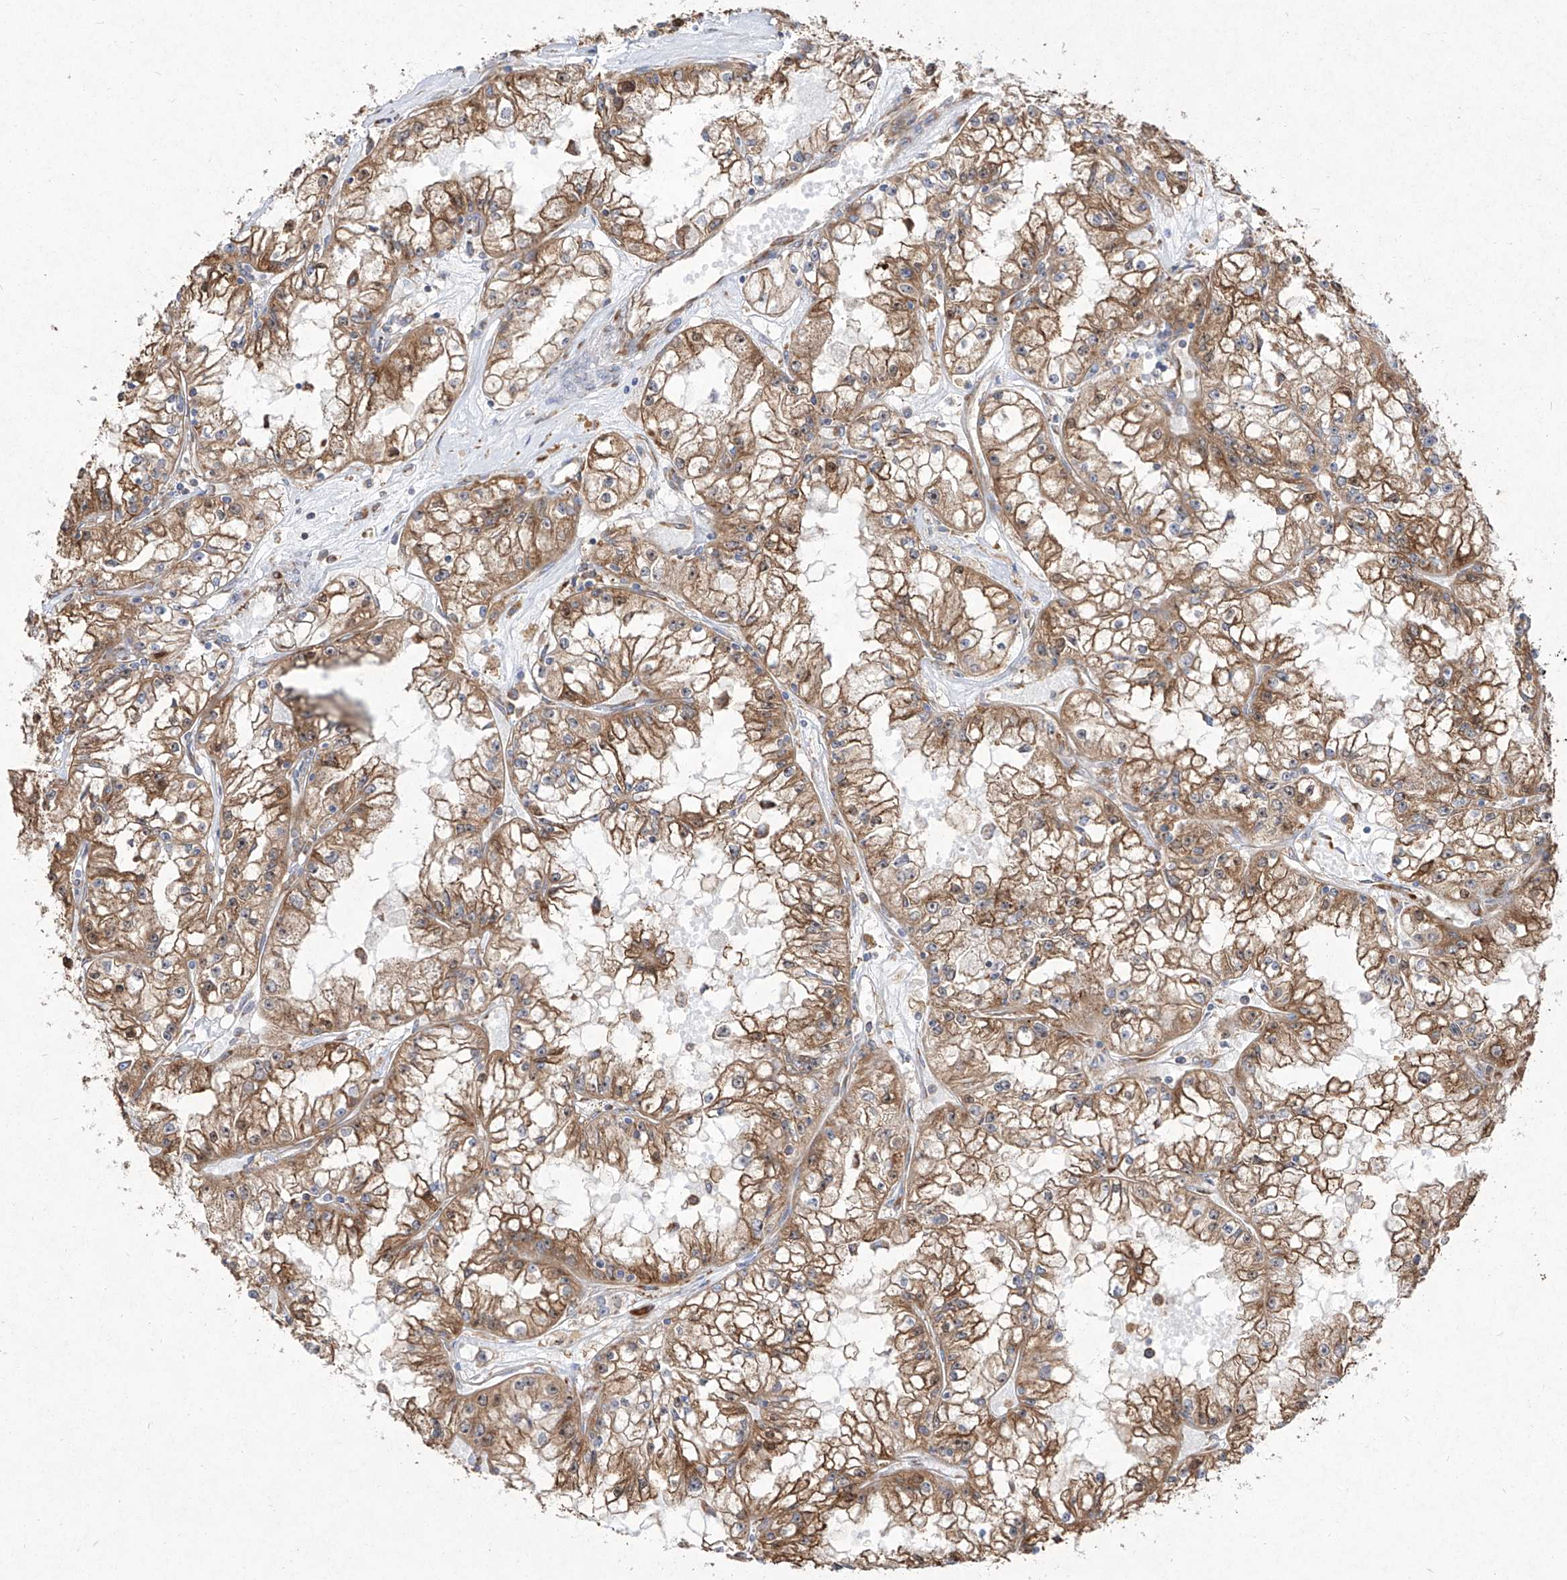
{"staining": {"intensity": "moderate", "quantity": ">75%", "location": "cytoplasmic/membranous"}, "tissue": "renal cancer", "cell_type": "Tumor cells", "image_type": "cancer", "snomed": [{"axis": "morphology", "description": "Adenocarcinoma, NOS"}, {"axis": "topography", "description": "Kidney"}], "caption": "Tumor cells reveal medium levels of moderate cytoplasmic/membranous expression in approximately >75% of cells in human adenocarcinoma (renal). The staining was performed using DAB to visualize the protein expression in brown, while the nuclei were stained in blue with hematoxylin (Magnification: 20x).", "gene": "RPS25", "patient": {"sex": "male", "age": 56}}